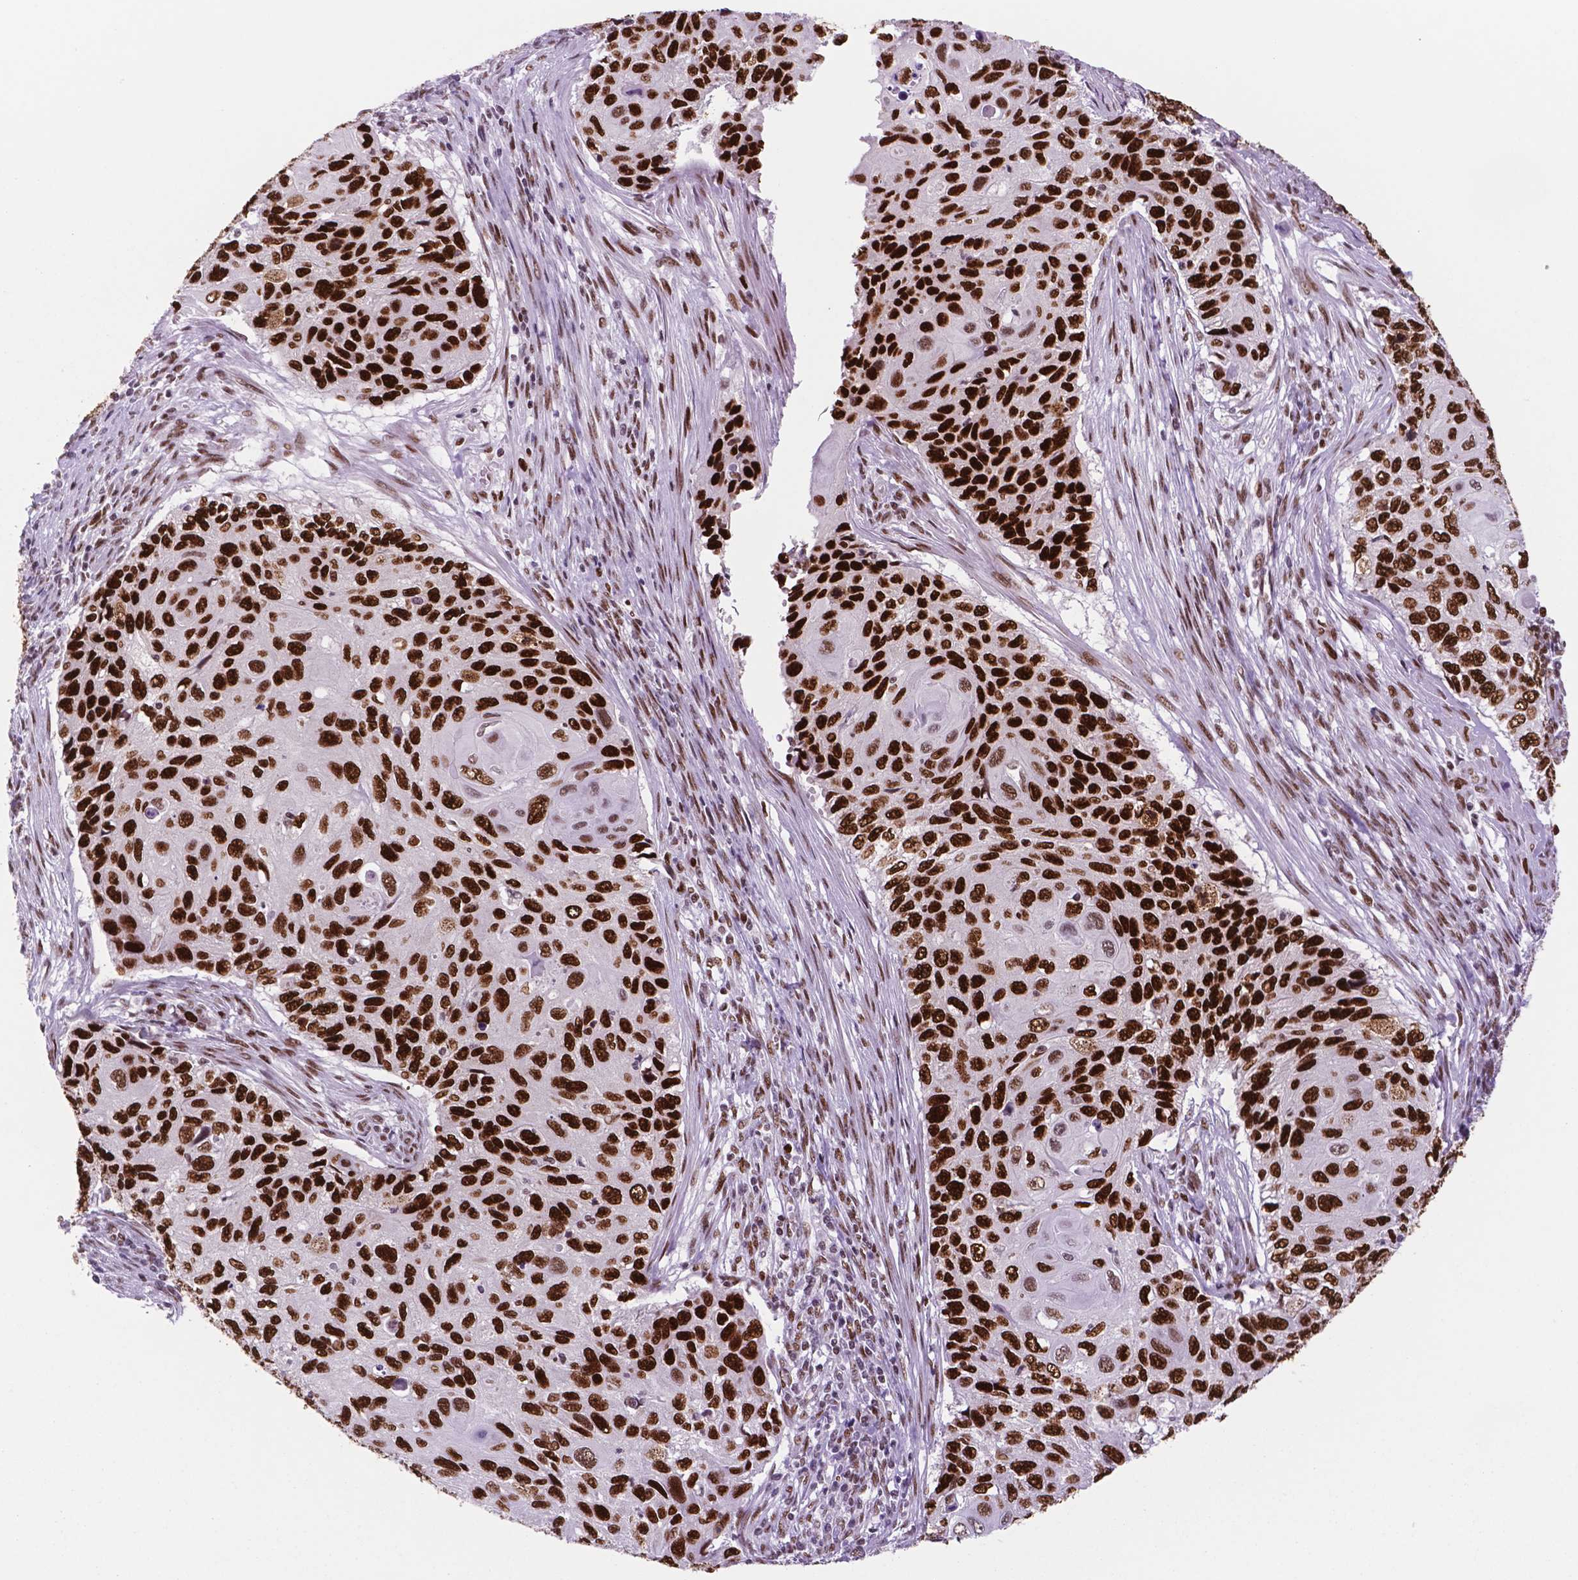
{"staining": {"intensity": "strong", "quantity": ">75%", "location": "nuclear"}, "tissue": "cervical cancer", "cell_type": "Tumor cells", "image_type": "cancer", "snomed": [{"axis": "morphology", "description": "Squamous cell carcinoma, NOS"}, {"axis": "topography", "description": "Cervix"}], "caption": "Tumor cells demonstrate high levels of strong nuclear staining in approximately >75% of cells in cervical squamous cell carcinoma.", "gene": "MSH6", "patient": {"sex": "female", "age": 70}}